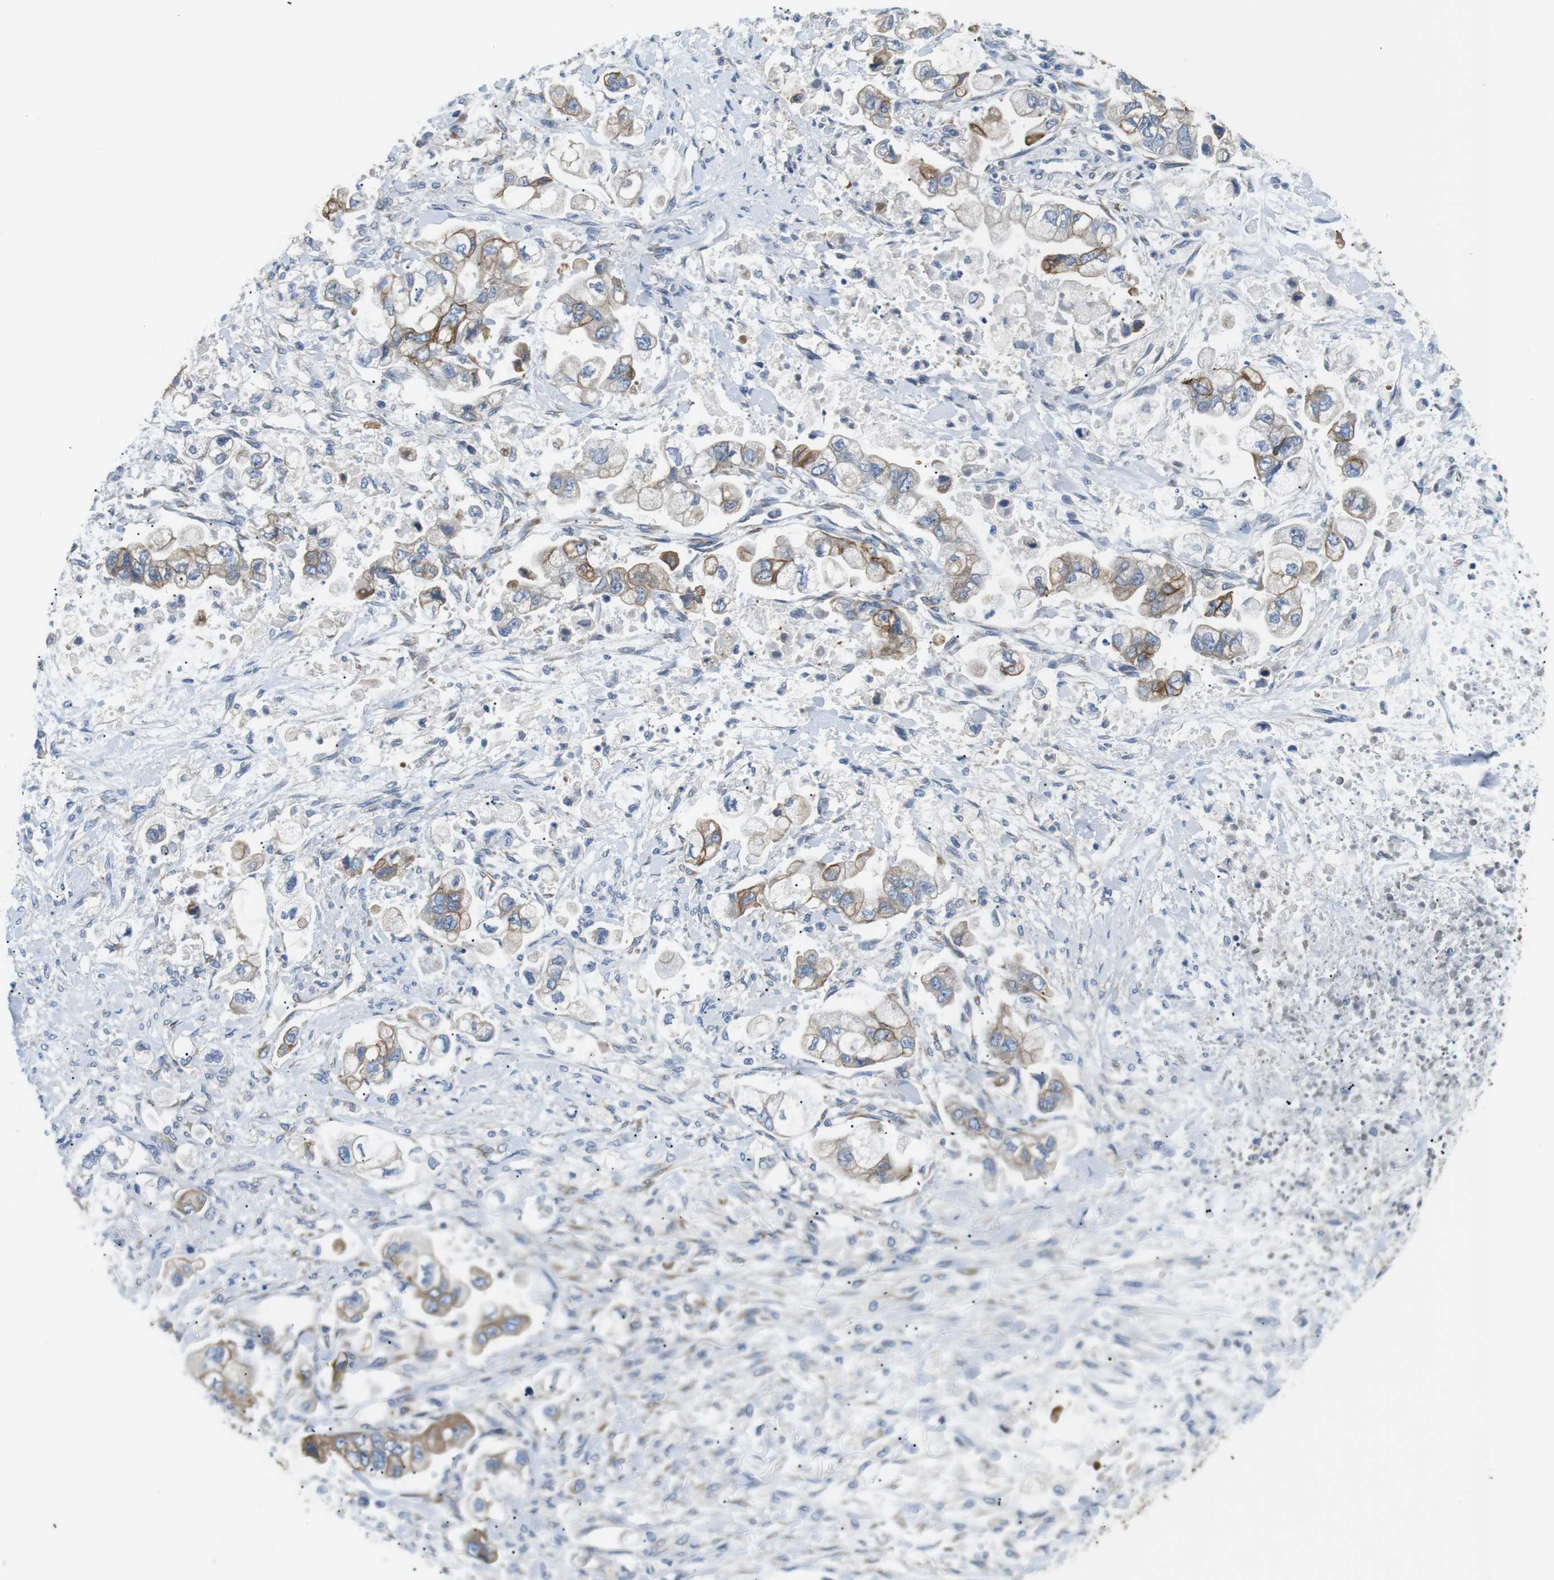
{"staining": {"intensity": "moderate", "quantity": "25%-75%", "location": "cytoplasmic/membranous"}, "tissue": "stomach cancer", "cell_type": "Tumor cells", "image_type": "cancer", "snomed": [{"axis": "morphology", "description": "Normal tissue, NOS"}, {"axis": "morphology", "description": "Adenocarcinoma, NOS"}, {"axis": "topography", "description": "Stomach"}], "caption": "IHC photomicrograph of neoplastic tissue: stomach cancer stained using immunohistochemistry (IHC) exhibits medium levels of moderate protein expression localized specifically in the cytoplasmic/membranous of tumor cells, appearing as a cytoplasmic/membranous brown color.", "gene": "UNC5CL", "patient": {"sex": "male", "age": 62}}